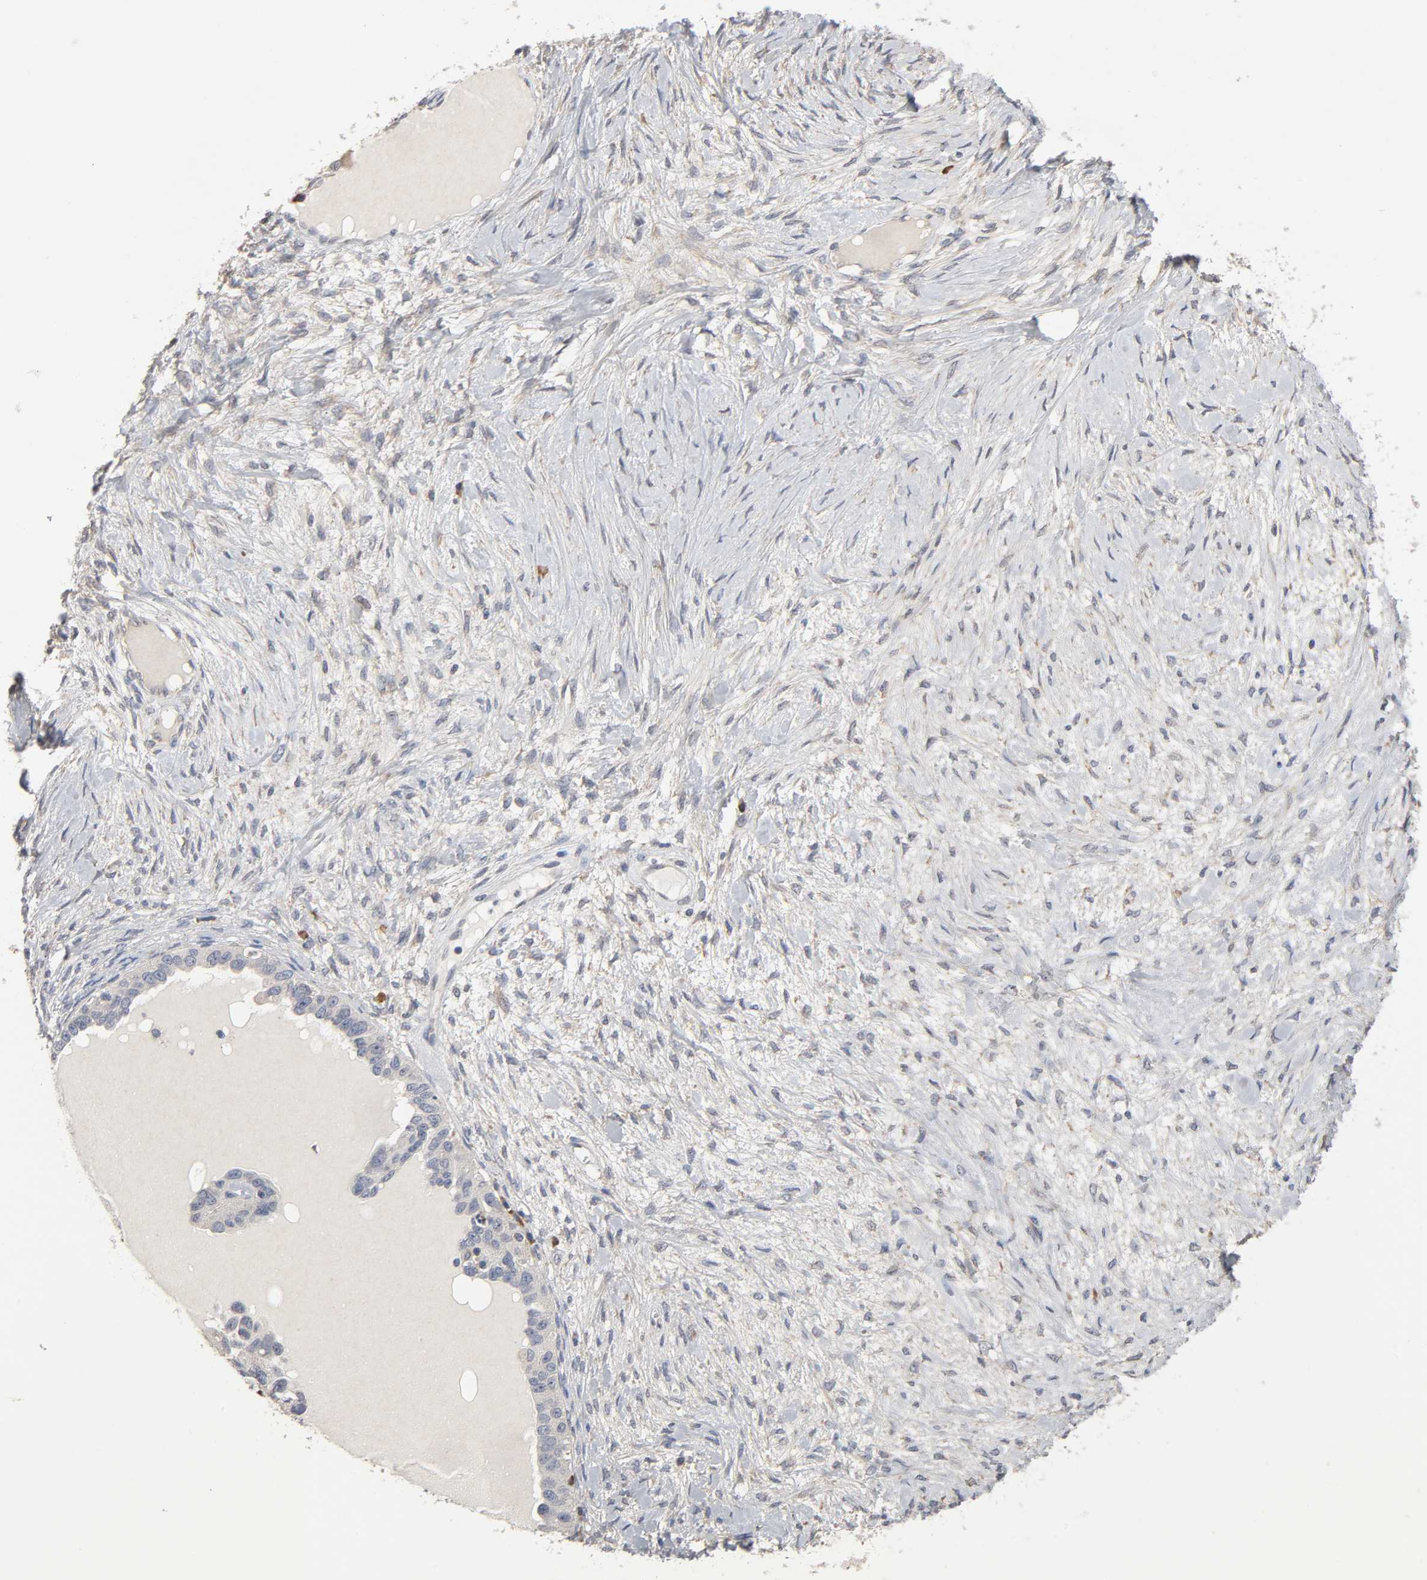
{"staining": {"intensity": "weak", "quantity": "<25%", "location": "cytoplasmic/membranous"}, "tissue": "ovarian cancer", "cell_type": "Tumor cells", "image_type": "cancer", "snomed": [{"axis": "morphology", "description": "Cystadenocarcinoma, serous, NOS"}, {"axis": "topography", "description": "Ovary"}], "caption": "Immunohistochemical staining of human ovarian cancer exhibits no significant staining in tumor cells.", "gene": "HDLBP", "patient": {"sex": "female", "age": 82}}